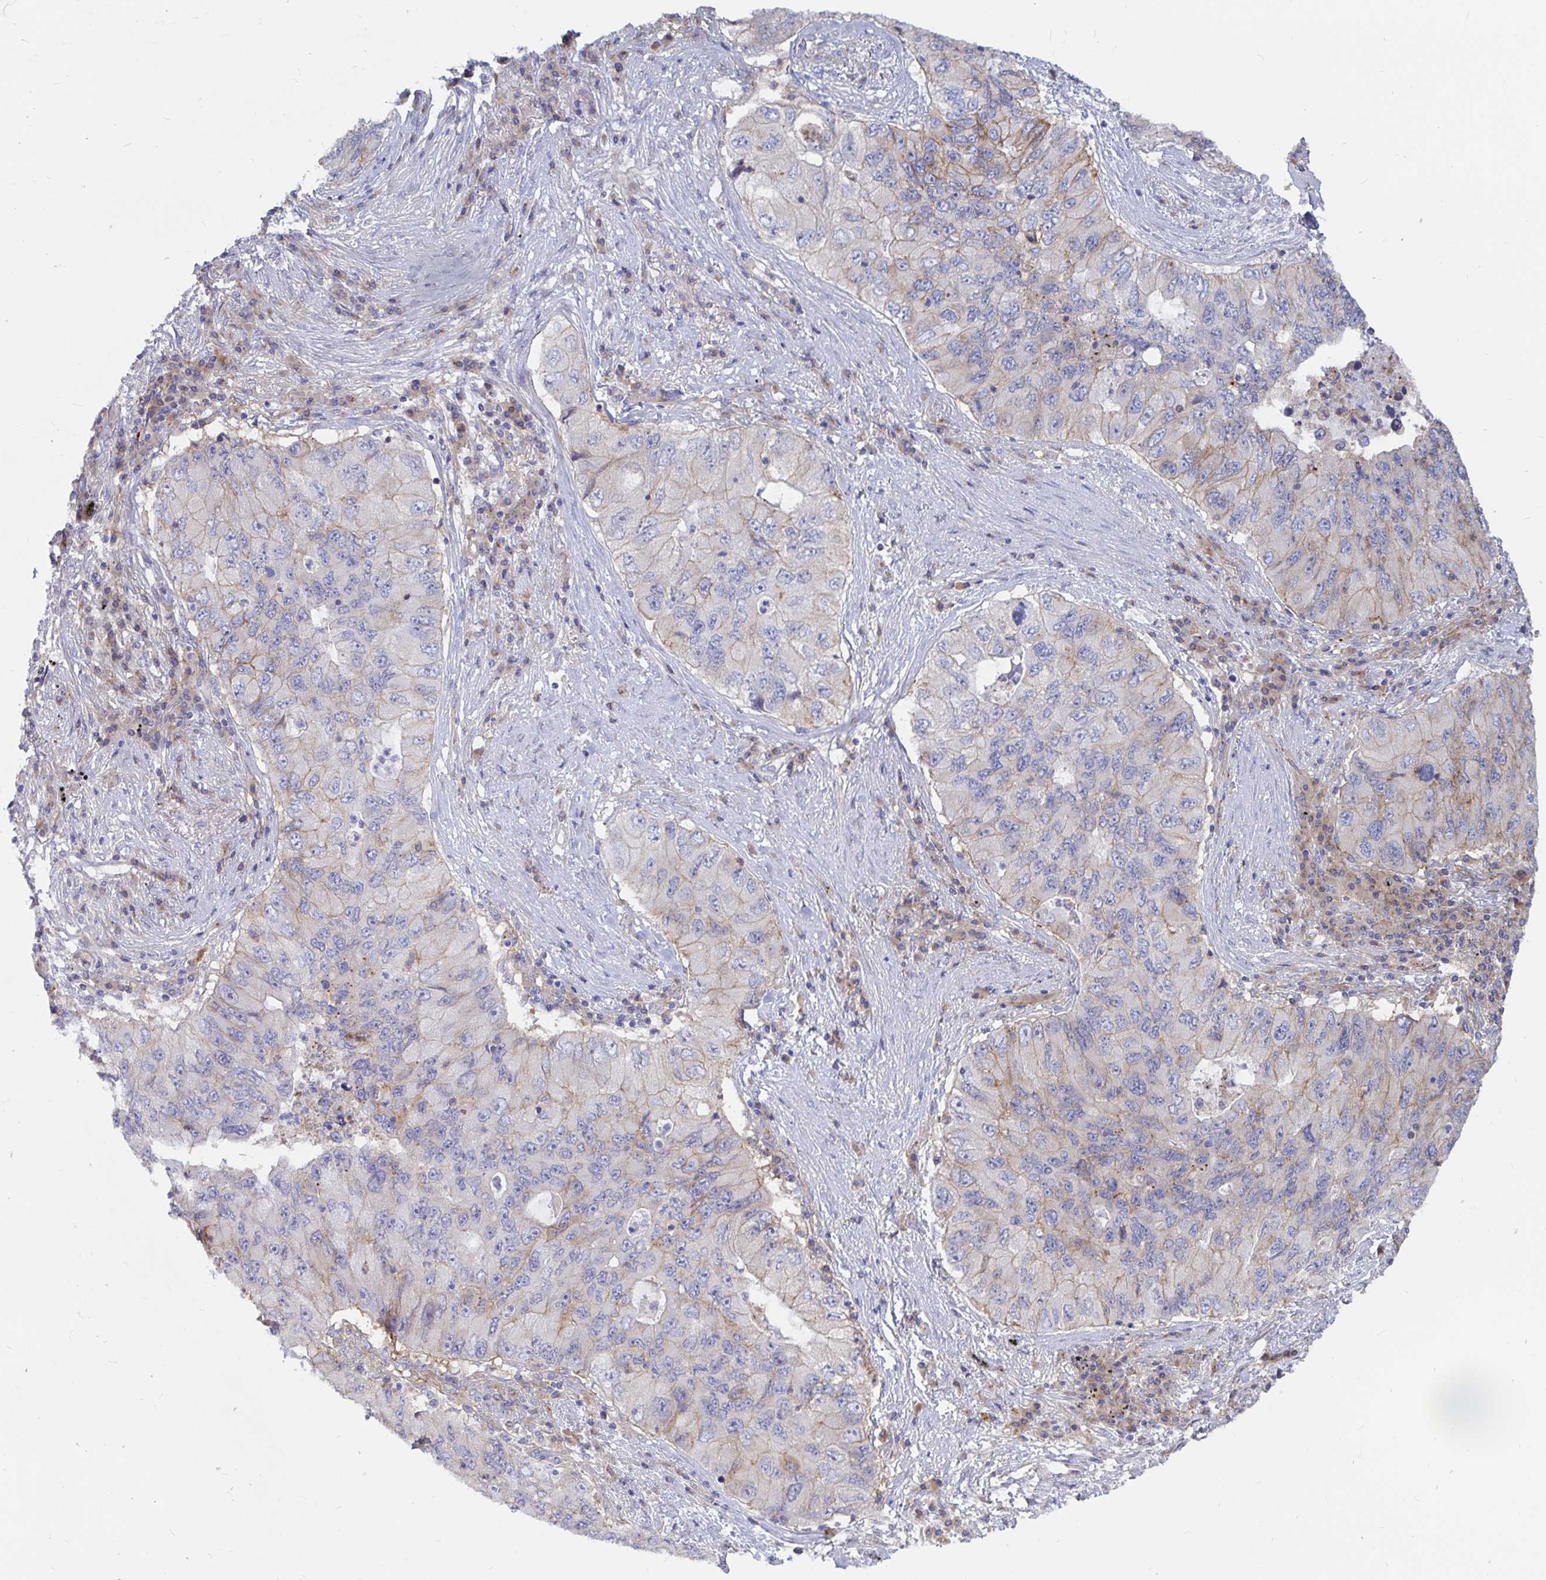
{"staining": {"intensity": "moderate", "quantity": "<25%", "location": "cytoplasmic/membranous"}, "tissue": "lung cancer", "cell_type": "Tumor cells", "image_type": "cancer", "snomed": [{"axis": "morphology", "description": "Adenocarcinoma, NOS"}, {"axis": "morphology", "description": "Adenocarcinoma, metastatic, NOS"}, {"axis": "topography", "description": "Lymph node"}, {"axis": "topography", "description": "Lung"}], "caption": "IHC image of neoplastic tissue: lung cancer stained using IHC shows low levels of moderate protein expression localized specifically in the cytoplasmic/membranous of tumor cells, appearing as a cytoplasmic/membranous brown color.", "gene": "KCTD19", "patient": {"sex": "female", "age": 54}}